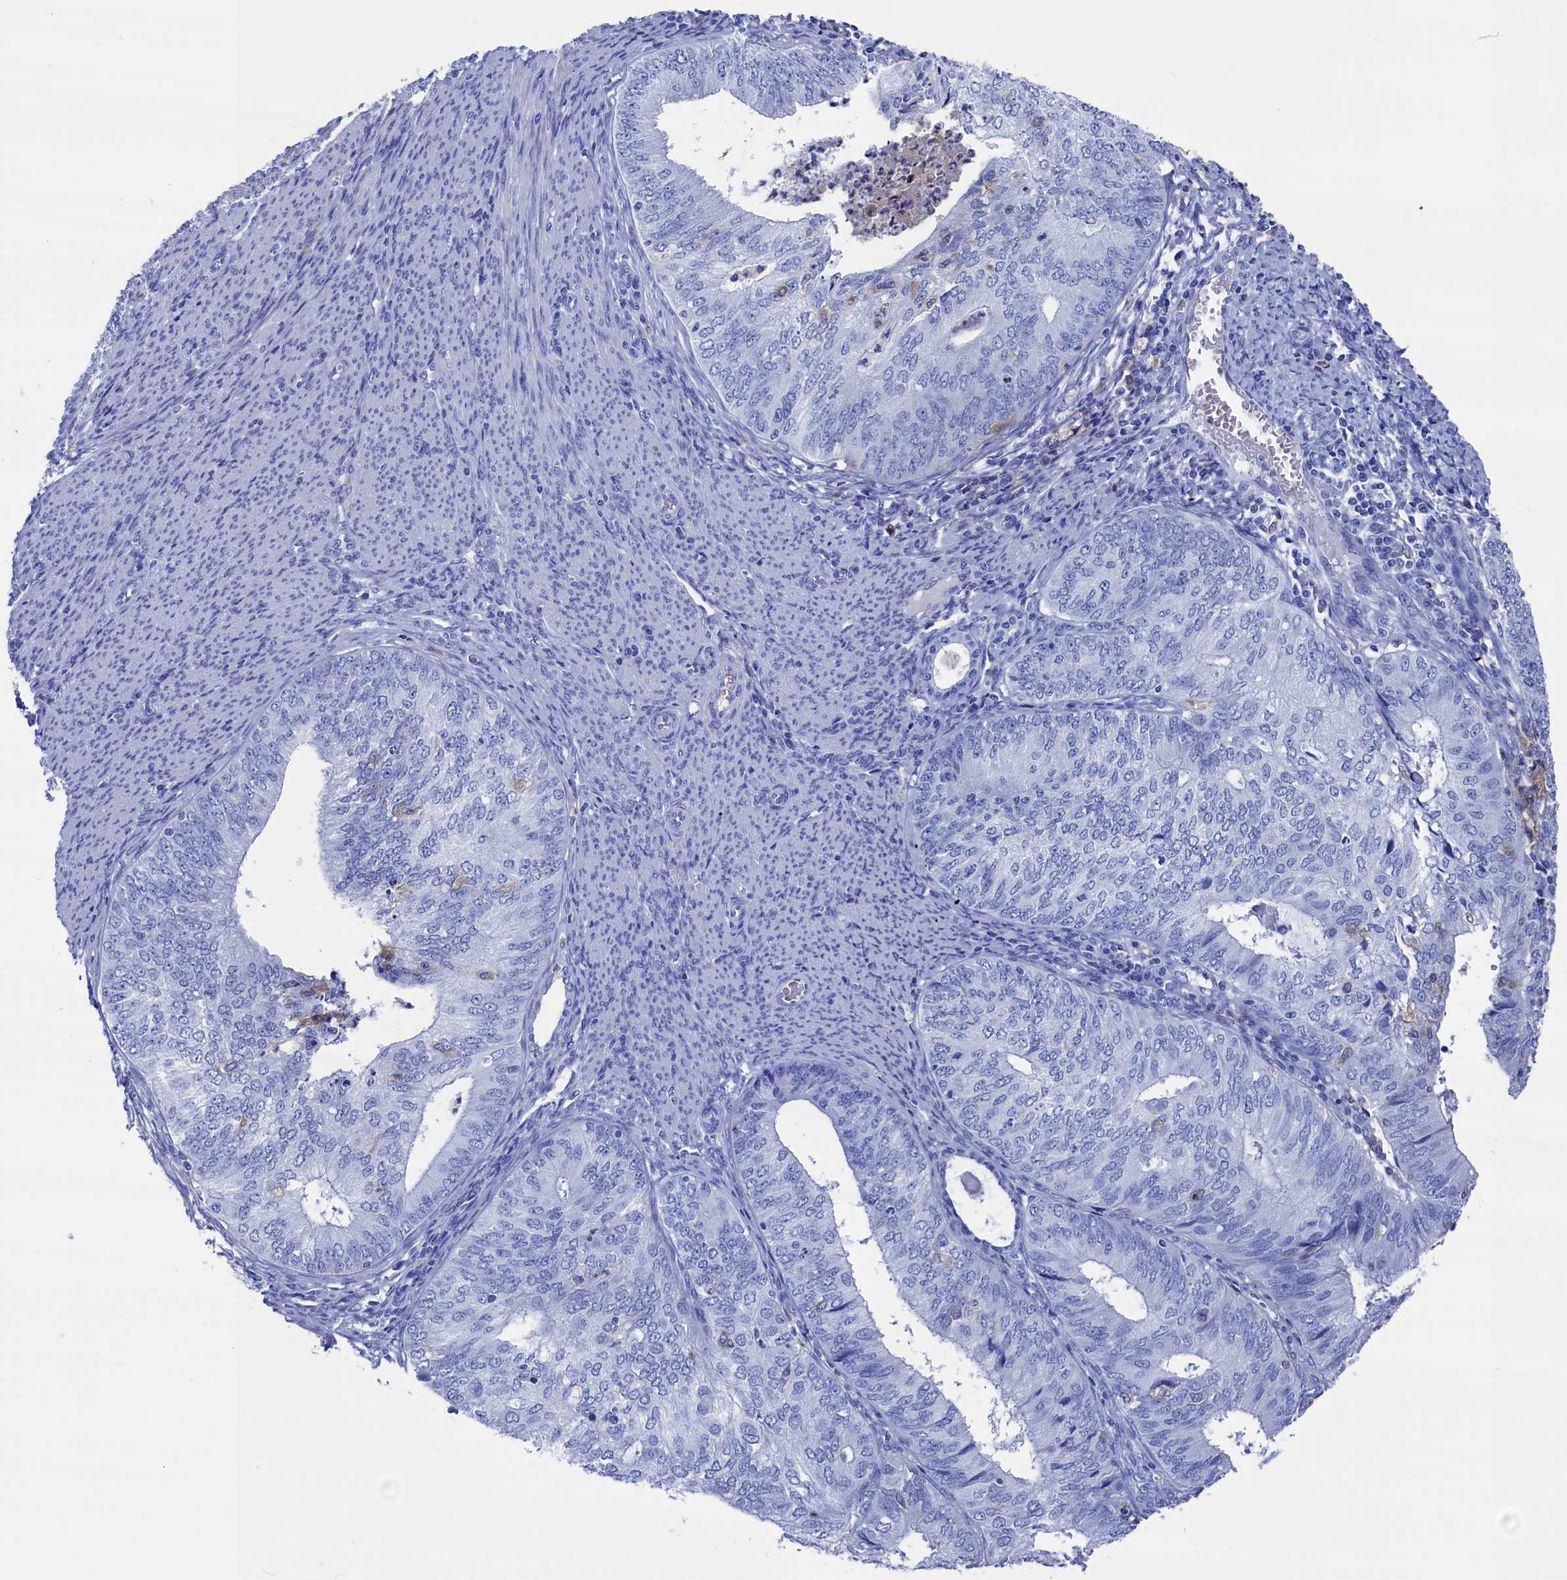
{"staining": {"intensity": "negative", "quantity": "none", "location": "none"}, "tissue": "endometrial cancer", "cell_type": "Tumor cells", "image_type": "cancer", "snomed": [{"axis": "morphology", "description": "Adenocarcinoma, NOS"}, {"axis": "topography", "description": "Endometrium"}], "caption": "Immunohistochemistry (IHC) micrograph of neoplastic tissue: adenocarcinoma (endometrial) stained with DAB displays no significant protein expression in tumor cells.", "gene": "TYROBP", "patient": {"sex": "female", "age": 68}}